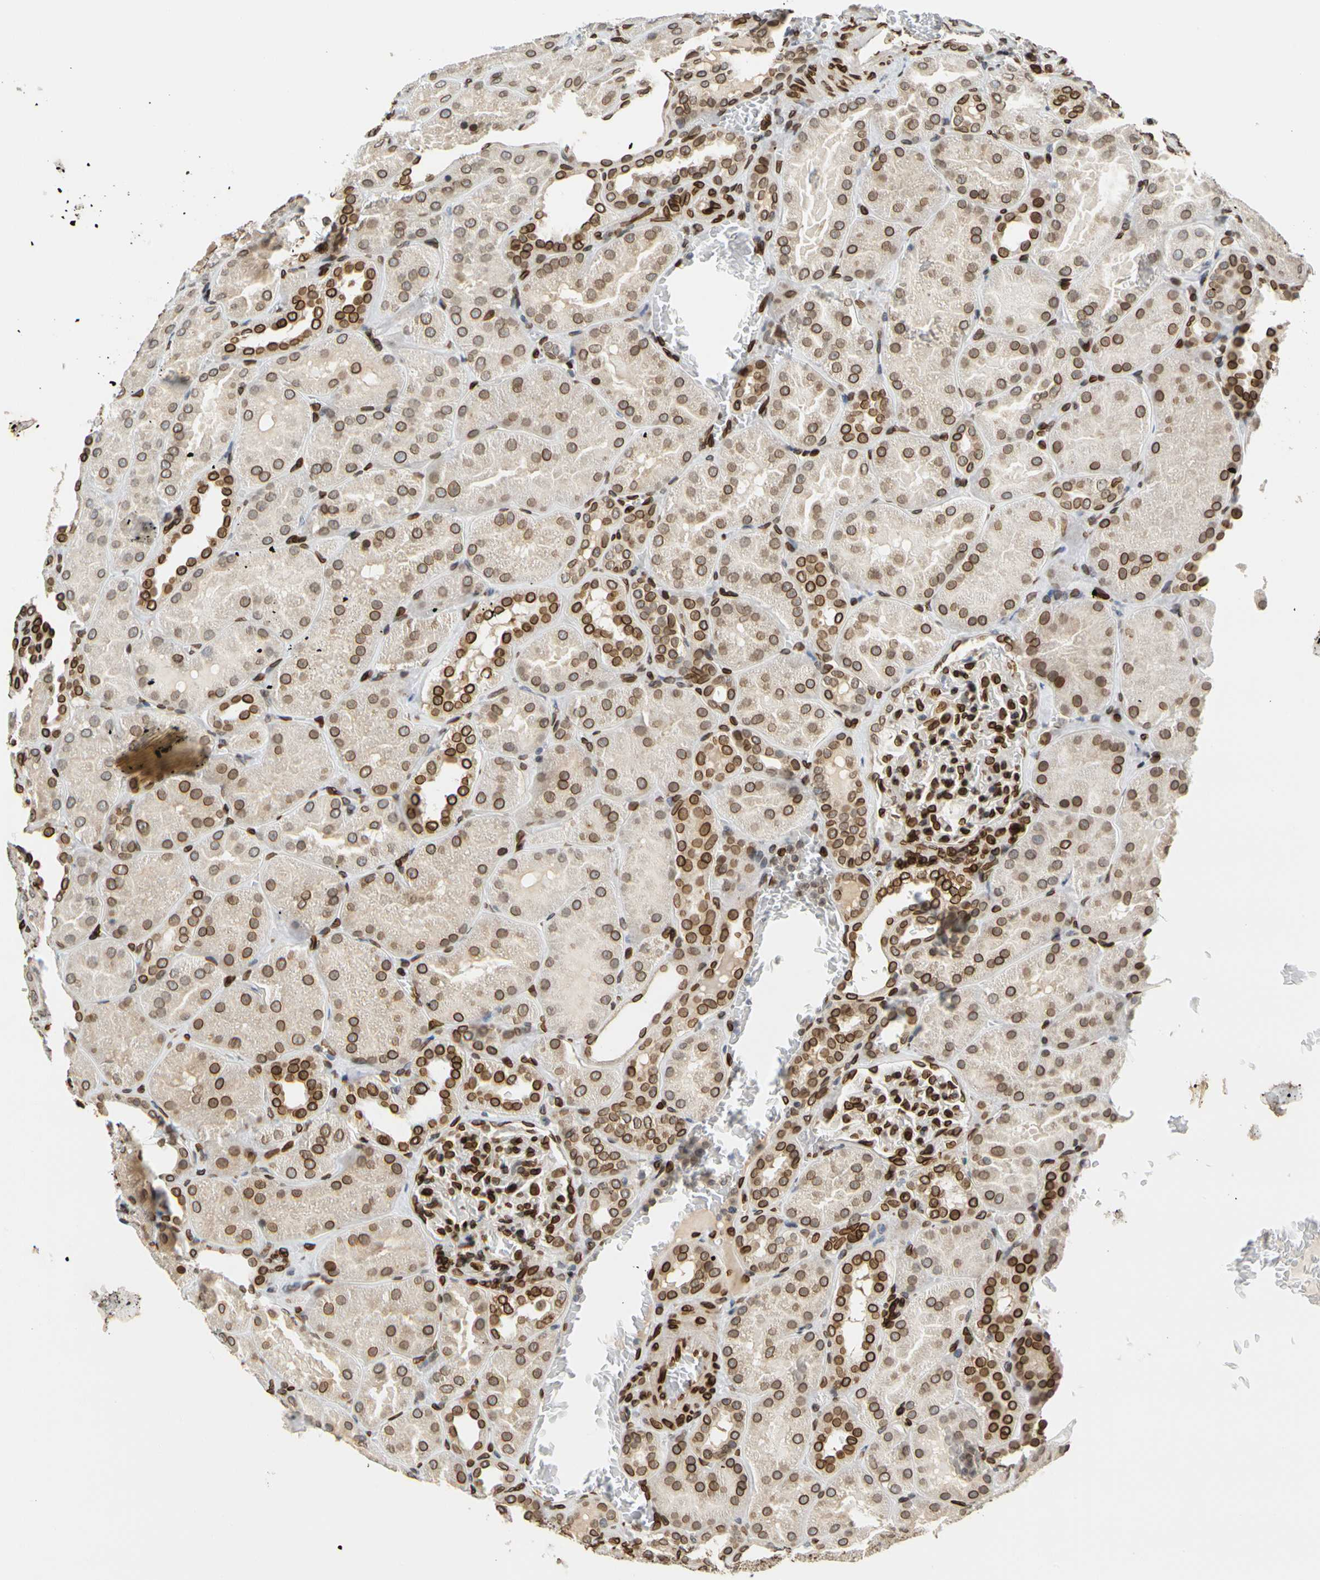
{"staining": {"intensity": "strong", "quantity": ">75%", "location": "cytoplasmic/membranous,nuclear"}, "tissue": "kidney", "cell_type": "Cells in glomeruli", "image_type": "normal", "snomed": [{"axis": "morphology", "description": "Normal tissue, NOS"}, {"axis": "topography", "description": "Kidney"}], "caption": "Cells in glomeruli display high levels of strong cytoplasmic/membranous,nuclear staining in approximately >75% of cells in normal kidney. (DAB (3,3'-diaminobenzidine) IHC, brown staining for protein, blue staining for nuclei).", "gene": "SUN1", "patient": {"sex": "male", "age": 28}}